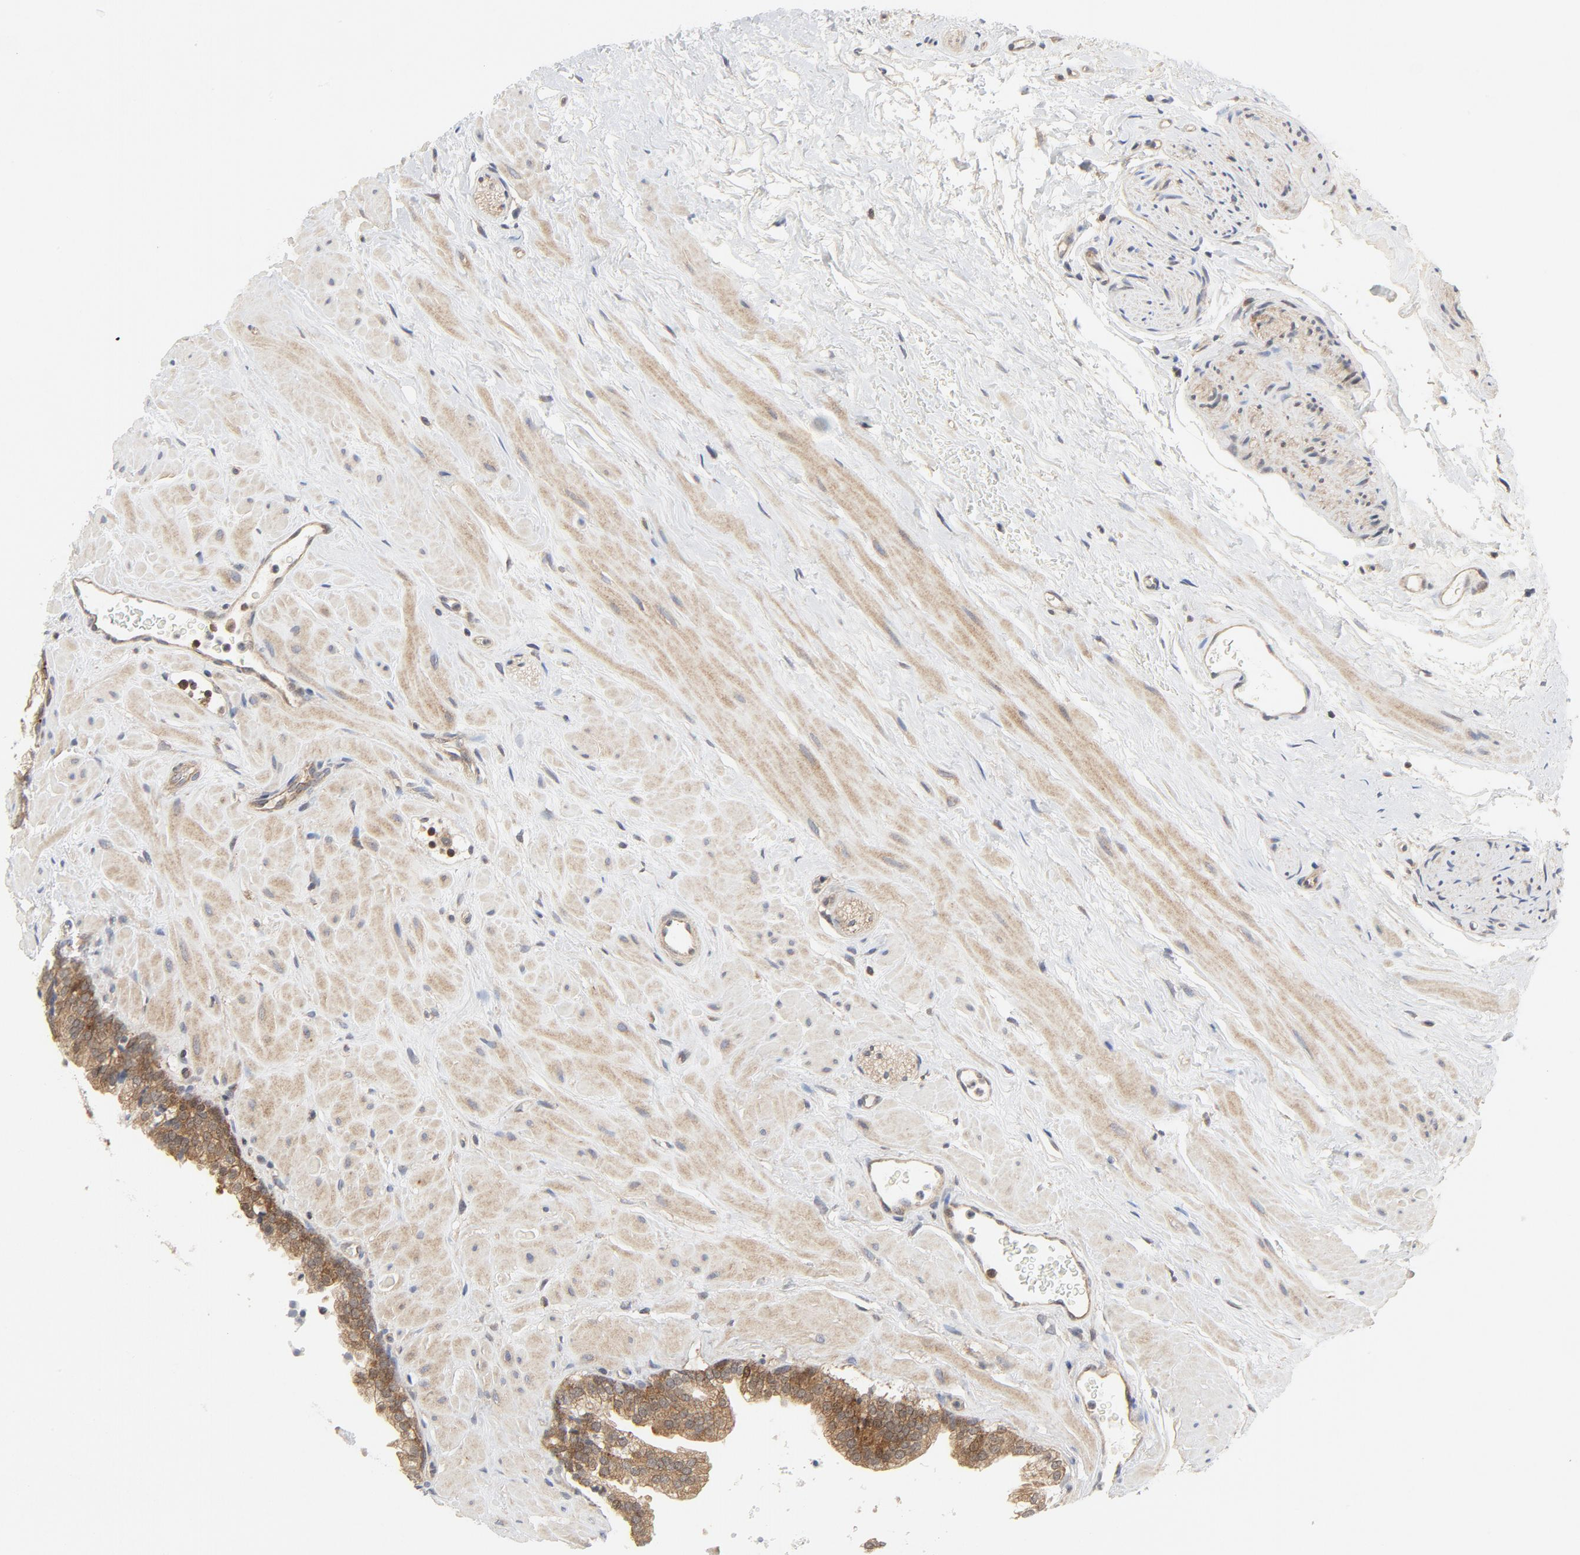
{"staining": {"intensity": "moderate", "quantity": ">75%", "location": "cytoplasmic/membranous"}, "tissue": "prostate", "cell_type": "Glandular cells", "image_type": "normal", "snomed": [{"axis": "morphology", "description": "Normal tissue, NOS"}, {"axis": "topography", "description": "Prostate"}], "caption": "A medium amount of moderate cytoplasmic/membranous positivity is present in approximately >75% of glandular cells in benign prostate. The staining was performed using DAB (3,3'-diaminobenzidine) to visualize the protein expression in brown, while the nuclei were stained in blue with hematoxylin (Magnification: 20x).", "gene": "MAP2K7", "patient": {"sex": "male", "age": 60}}